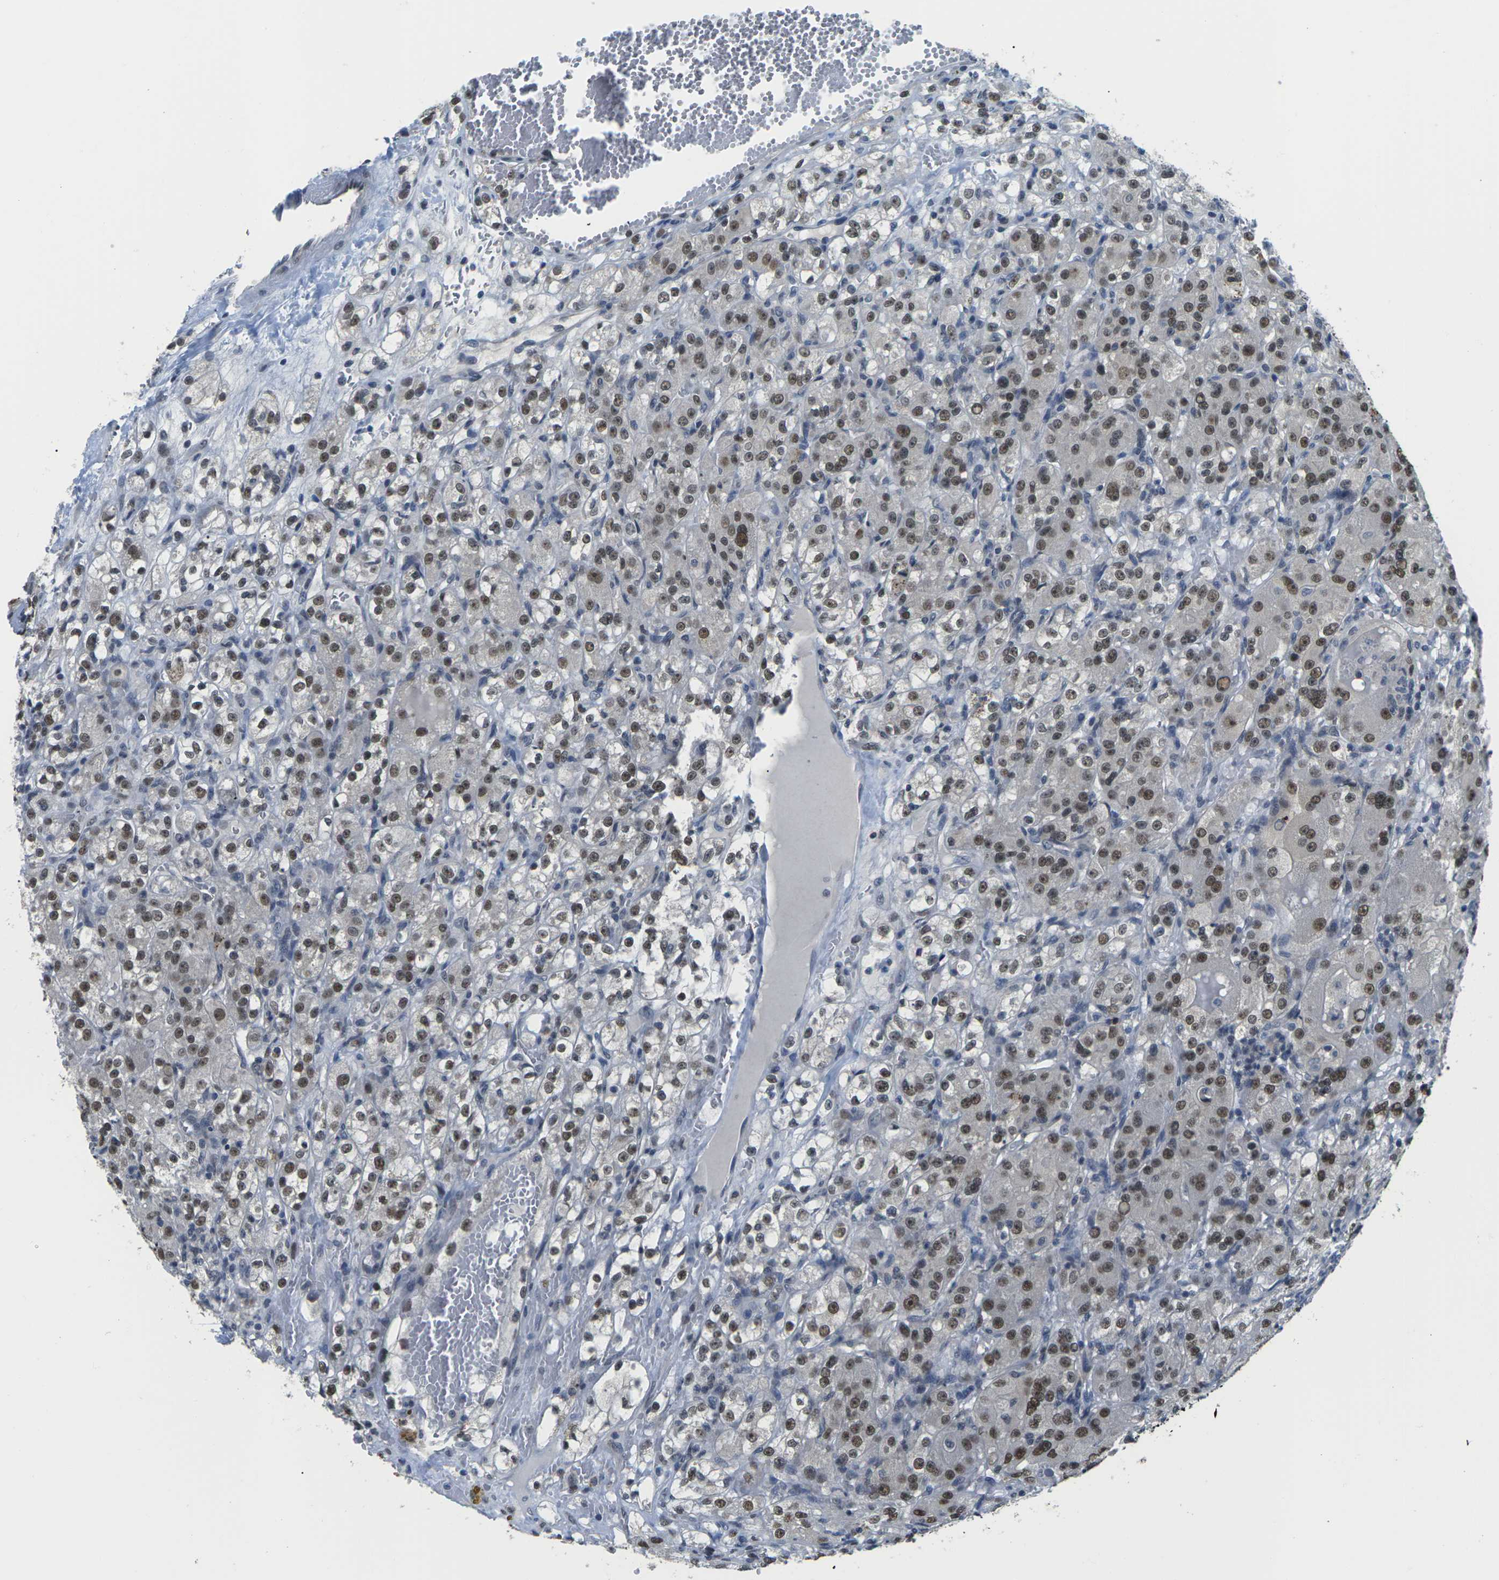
{"staining": {"intensity": "moderate", "quantity": ">75%", "location": "nuclear"}, "tissue": "renal cancer", "cell_type": "Tumor cells", "image_type": "cancer", "snomed": [{"axis": "morphology", "description": "Normal tissue, NOS"}, {"axis": "morphology", "description": "Adenocarcinoma, NOS"}, {"axis": "topography", "description": "Kidney"}], "caption": "Renal adenocarcinoma tissue demonstrates moderate nuclear positivity in approximately >75% of tumor cells", "gene": "NSRP1", "patient": {"sex": "male", "age": 61}}